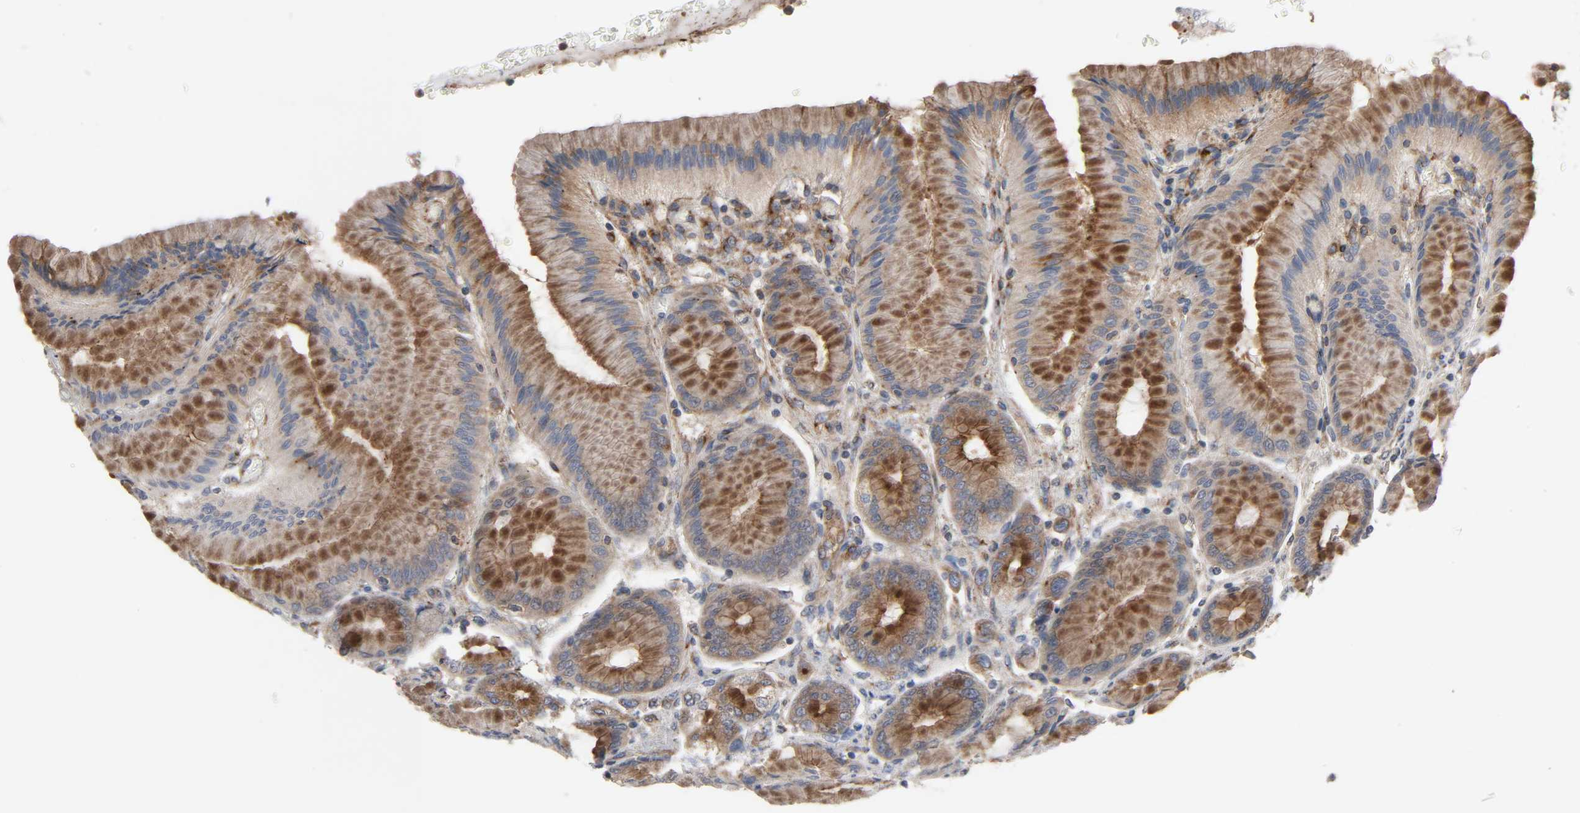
{"staining": {"intensity": "strong", "quantity": ">75%", "location": "cytoplasmic/membranous"}, "tissue": "stomach", "cell_type": "Glandular cells", "image_type": "normal", "snomed": [{"axis": "morphology", "description": "Normal tissue, NOS"}, {"axis": "morphology", "description": "Adenocarcinoma, NOS"}, {"axis": "topography", "description": "Stomach"}, {"axis": "topography", "description": "Stomach, lower"}], "caption": "Immunohistochemistry (IHC) staining of benign stomach, which displays high levels of strong cytoplasmic/membranous expression in about >75% of glandular cells indicating strong cytoplasmic/membranous protein positivity. The staining was performed using DAB (brown) for protein detection and nuclei were counterstained in hematoxylin (blue).", "gene": "ARHGAP1", "patient": {"sex": "female", "age": 65}}